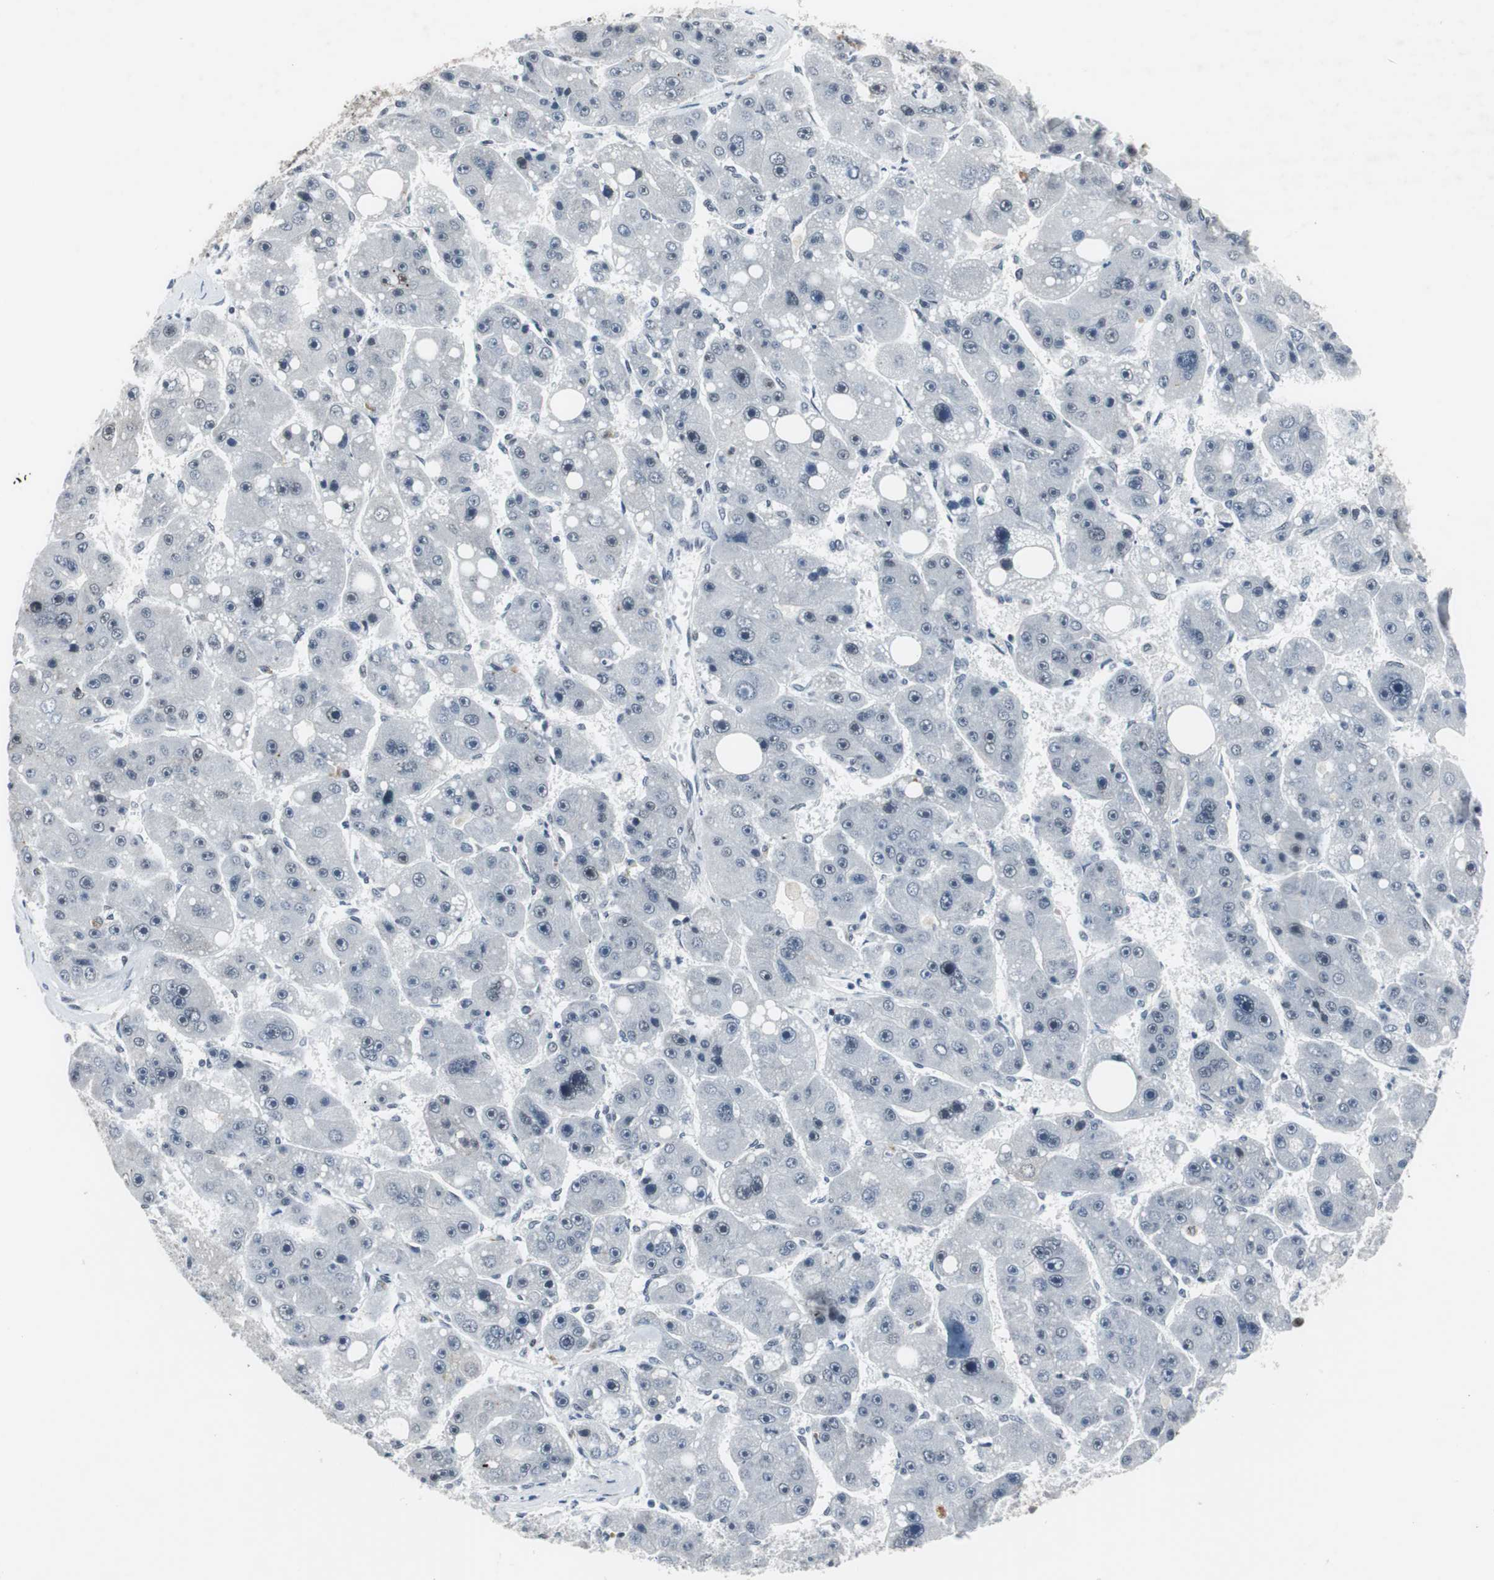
{"staining": {"intensity": "negative", "quantity": "none", "location": "none"}, "tissue": "liver cancer", "cell_type": "Tumor cells", "image_type": "cancer", "snomed": [{"axis": "morphology", "description": "Carcinoma, Hepatocellular, NOS"}, {"axis": "topography", "description": "Liver"}], "caption": "Hepatocellular carcinoma (liver) stained for a protein using immunohistochemistry (IHC) reveals no staining tumor cells.", "gene": "RAD9A", "patient": {"sex": "female", "age": 61}}